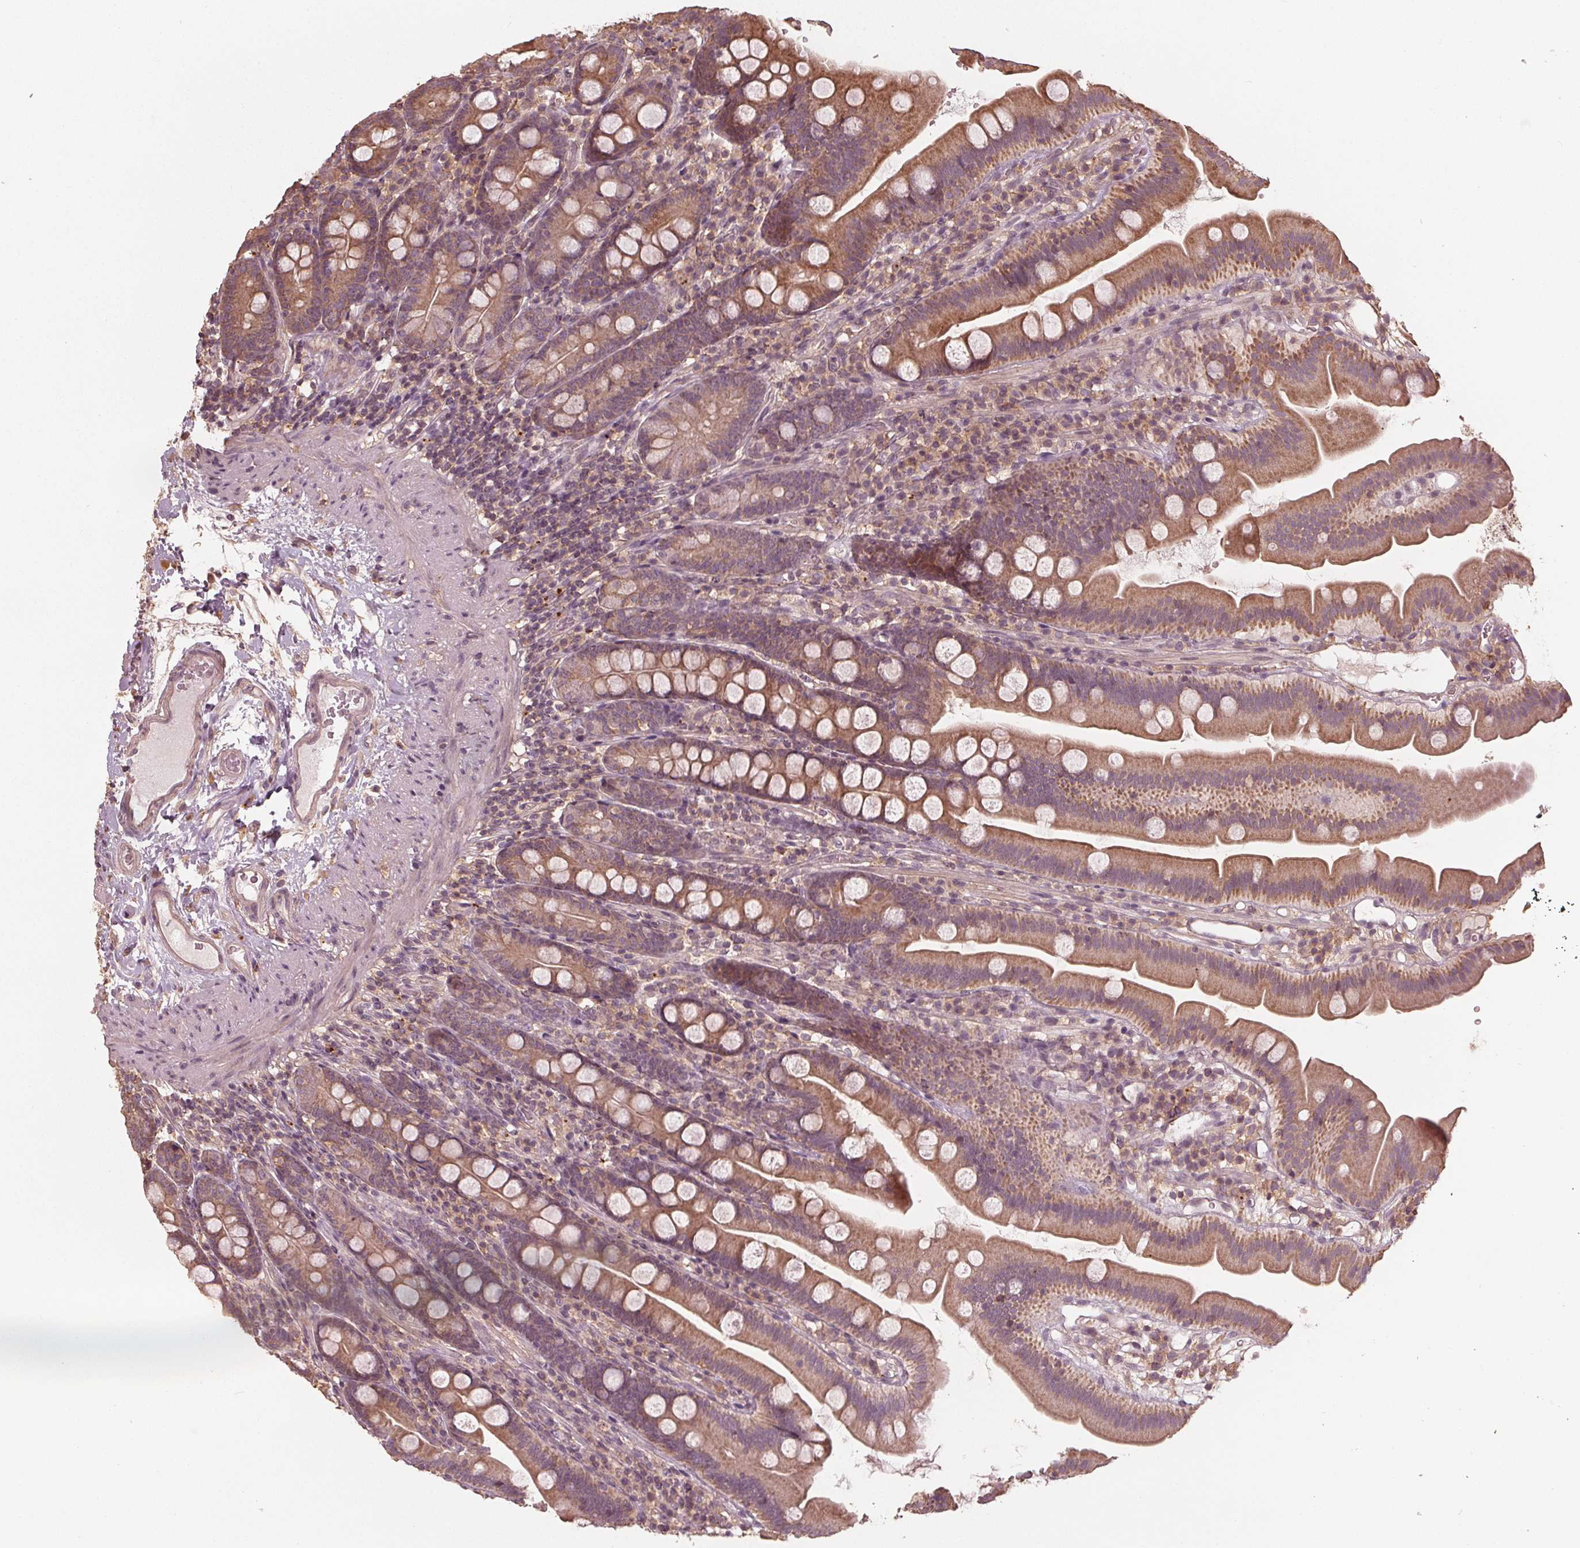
{"staining": {"intensity": "moderate", "quantity": ">75%", "location": "cytoplasmic/membranous"}, "tissue": "duodenum", "cell_type": "Glandular cells", "image_type": "normal", "snomed": [{"axis": "morphology", "description": "Normal tissue, NOS"}, {"axis": "topography", "description": "Duodenum"}], "caption": "Protein staining of unremarkable duodenum displays moderate cytoplasmic/membranous expression in about >75% of glandular cells.", "gene": "GNB2", "patient": {"sex": "female", "age": 67}}